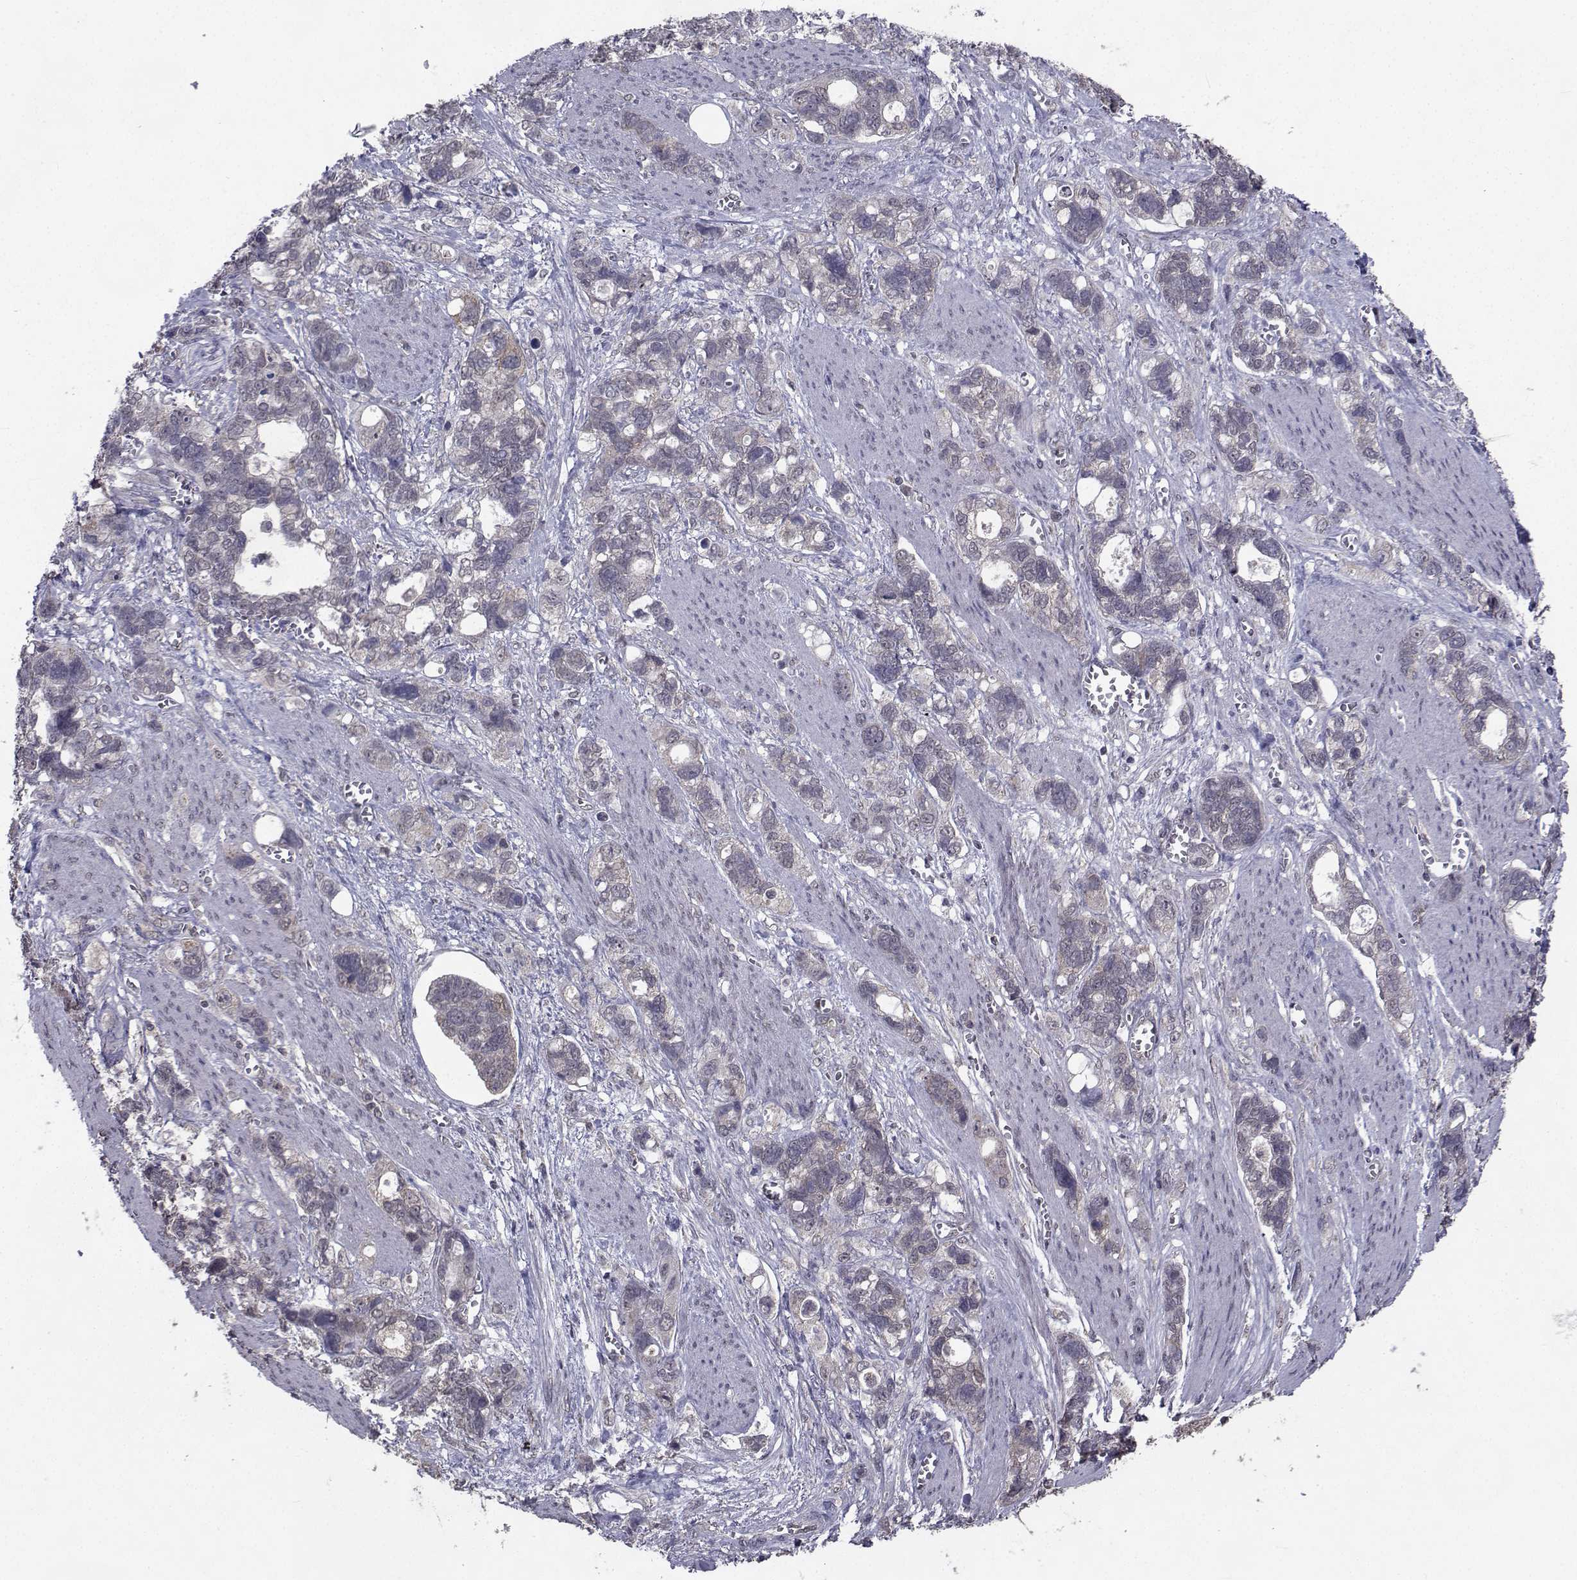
{"staining": {"intensity": "negative", "quantity": "none", "location": "none"}, "tissue": "stomach cancer", "cell_type": "Tumor cells", "image_type": "cancer", "snomed": [{"axis": "morphology", "description": "Adenocarcinoma, NOS"}, {"axis": "topography", "description": "Stomach, upper"}], "caption": "An immunohistochemistry micrograph of adenocarcinoma (stomach) is shown. There is no staining in tumor cells of adenocarcinoma (stomach).", "gene": "CYP2S1", "patient": {"sex": "female", "age": 81}}